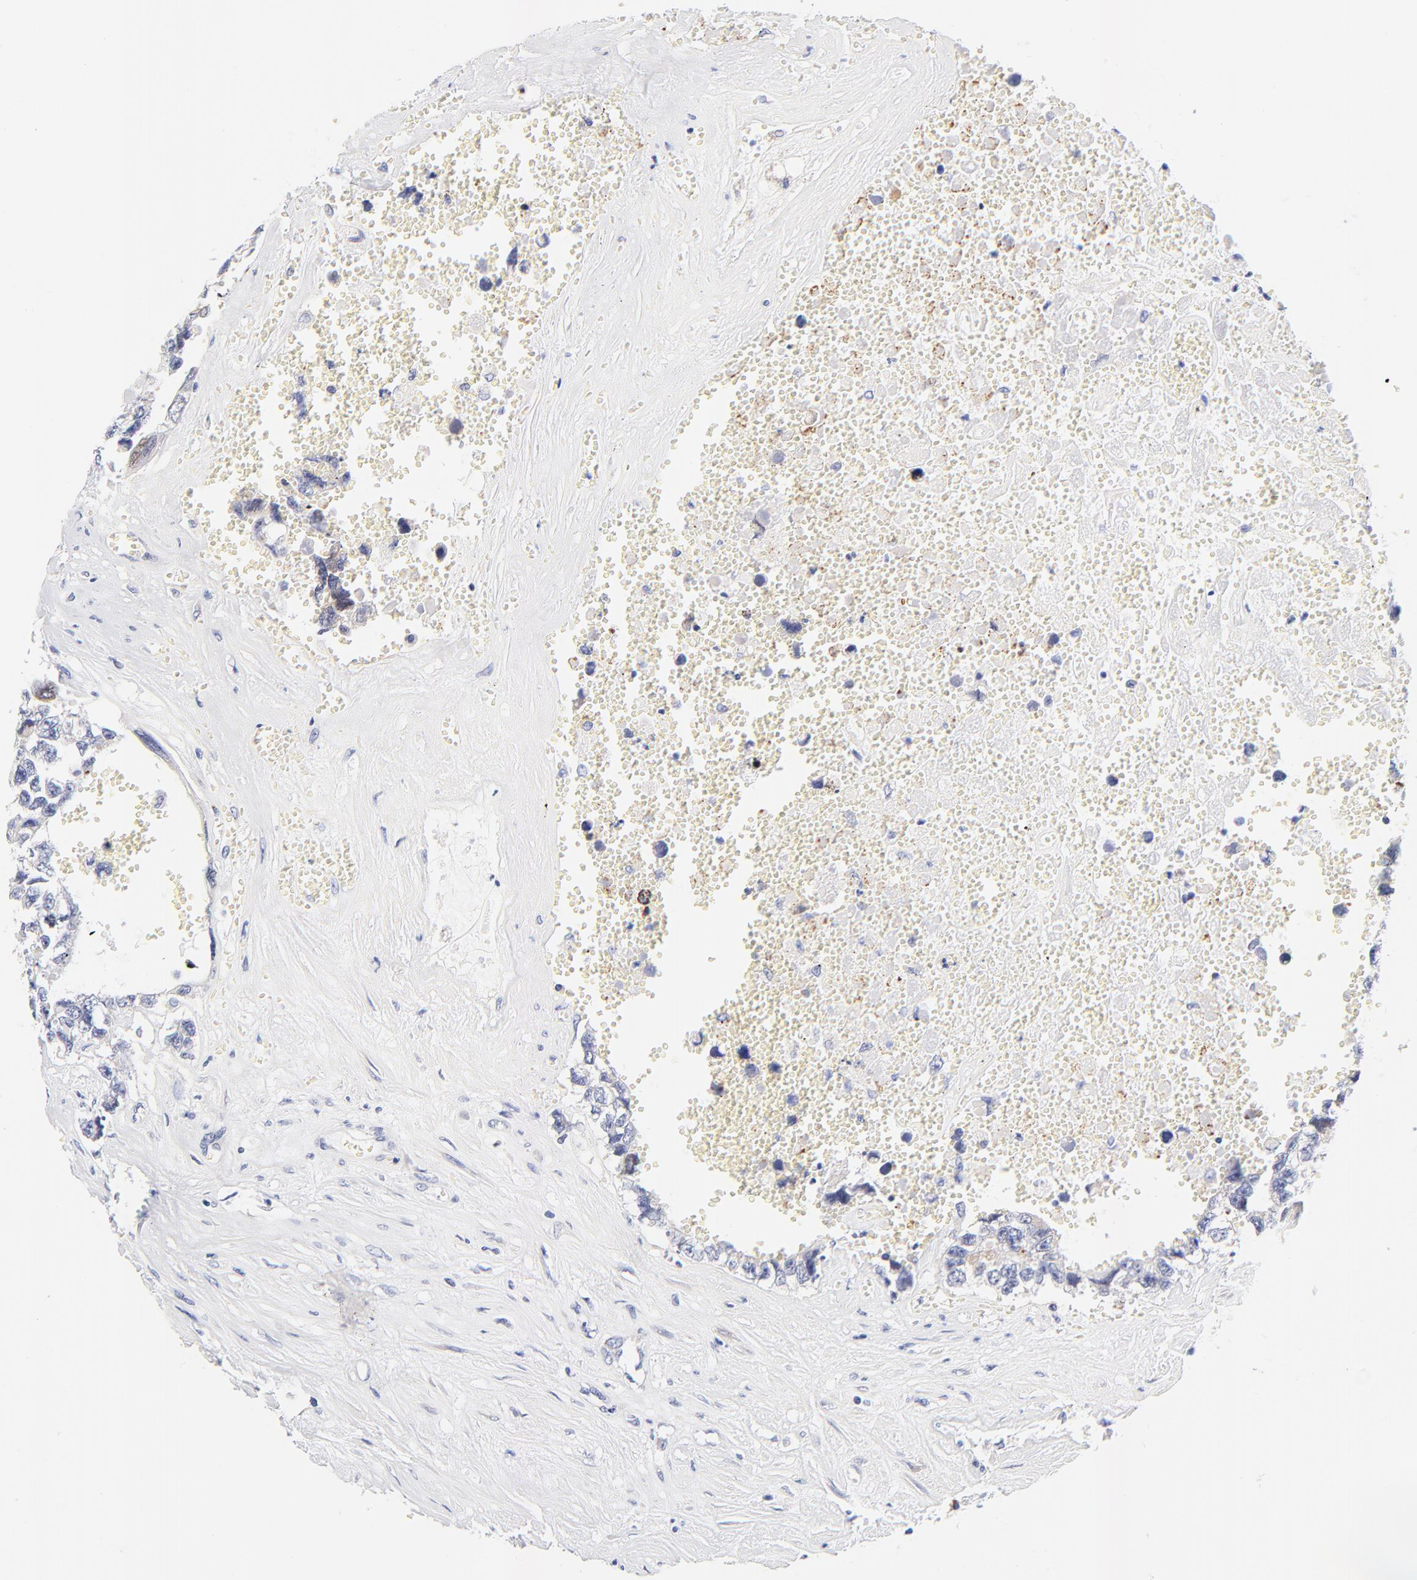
{"staining": {"intensity": "negative", "quantity": "none", "location": "none"}, "tissue": "testis cancer", "cell_type": "Tumor cells", "image_type": "cancer", "snomed": [{"axis": "morphology", "description": "Carcinoma, Embryonal, NOS"}, {"axis": "topography", "description": "Testis"}], "caption": "Tumor cells show no significant expression in testis cancer (embryonal carcinoma).", "gene": "AFF2", "patient": {"sex": "male", "age": 31}}